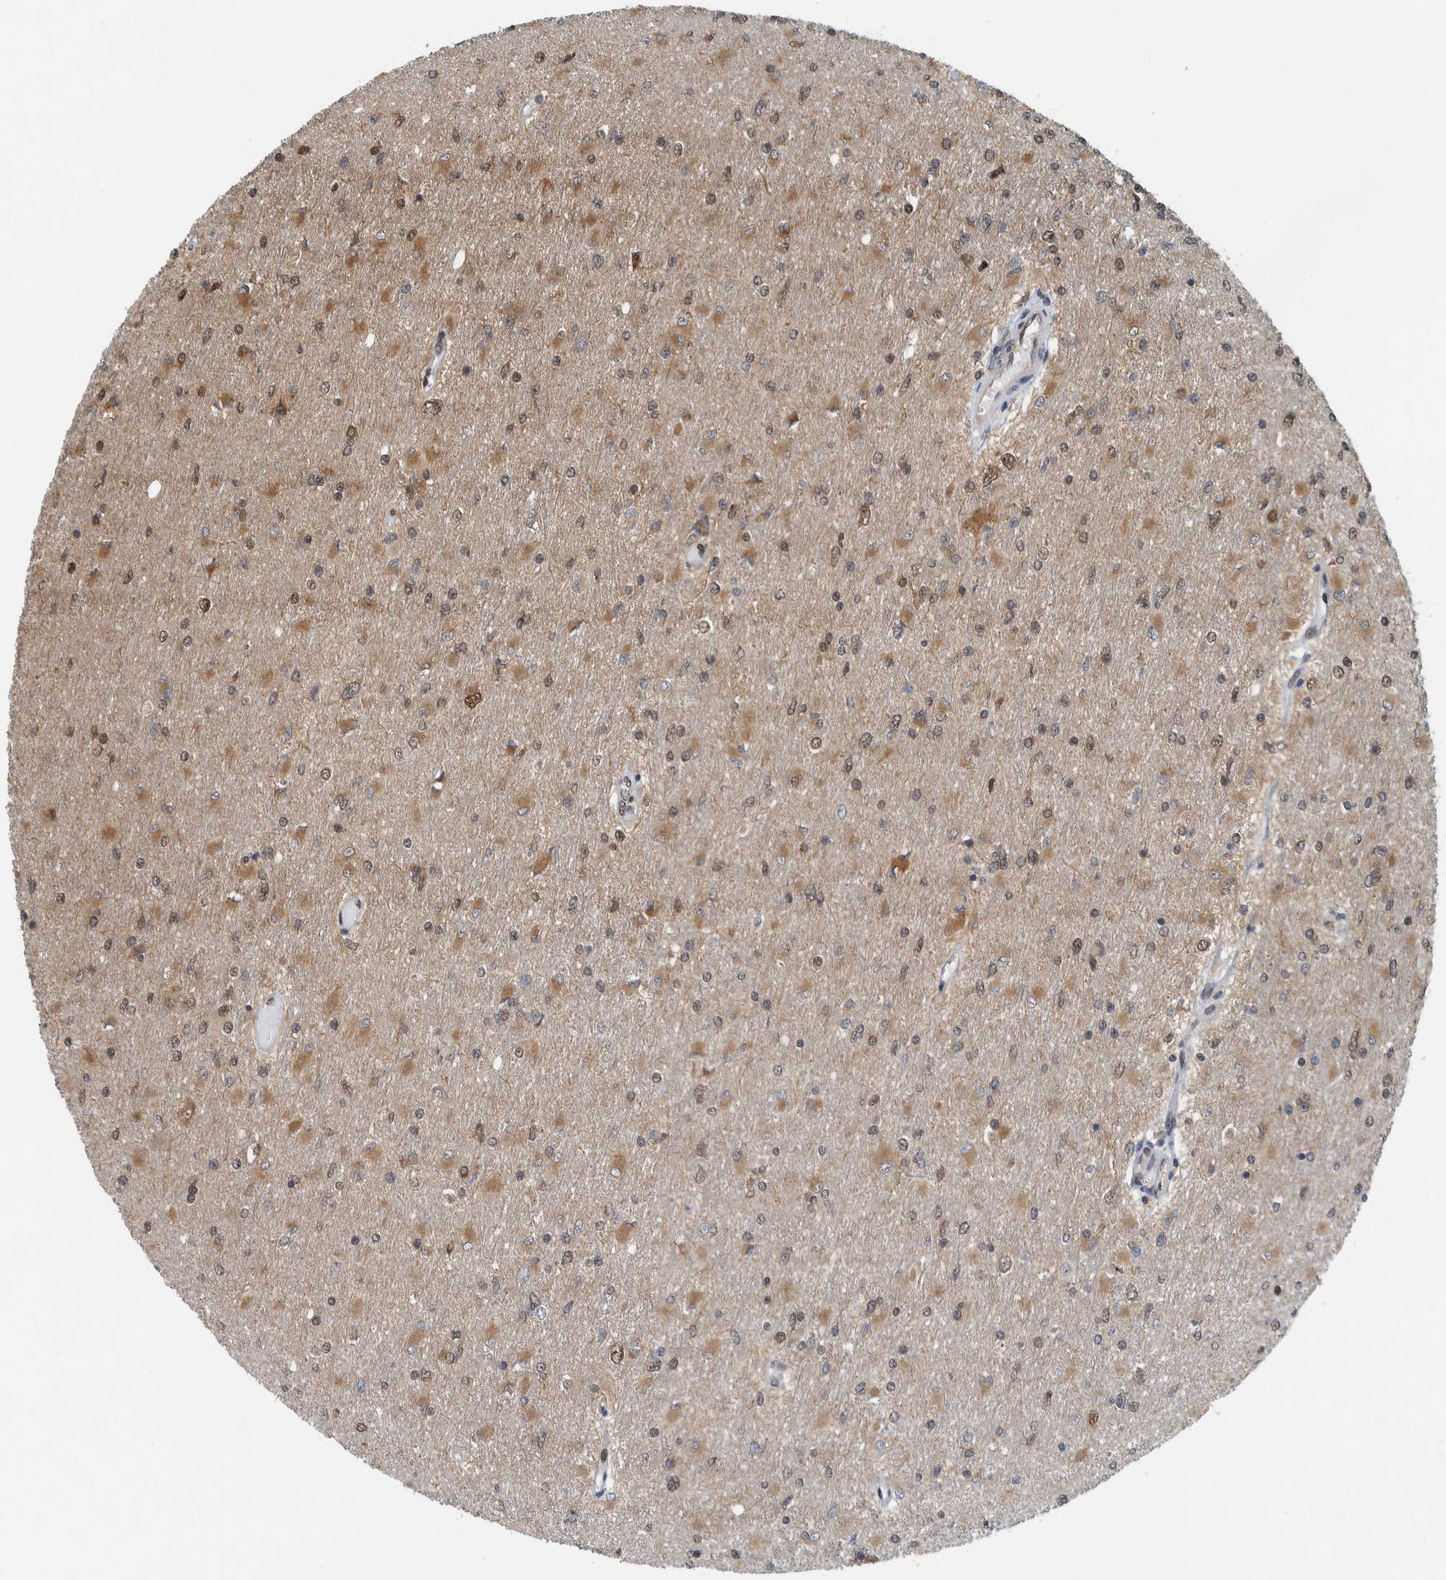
{"staining": {"intensity": "moderate", "quantity": "25%-75%", "location": "cytoplasmic/membranous,nuclear"}, "tissue": "glioma", "cell_type": "Tumor cells", "image_type": "cancer", "snomed": [{"axis": "morphology", "description": "Glioma, malignant, High grade"}, {"axis": "topography", "description": "Cerebral cortex"}], "caption": "A brown stain labels moderate cytoplasmic/membranous and nuclear positivity of a protein in human glioma tumor cells.", "gene": "COPS3", "patient": {"sex": "female", "age": 36}}